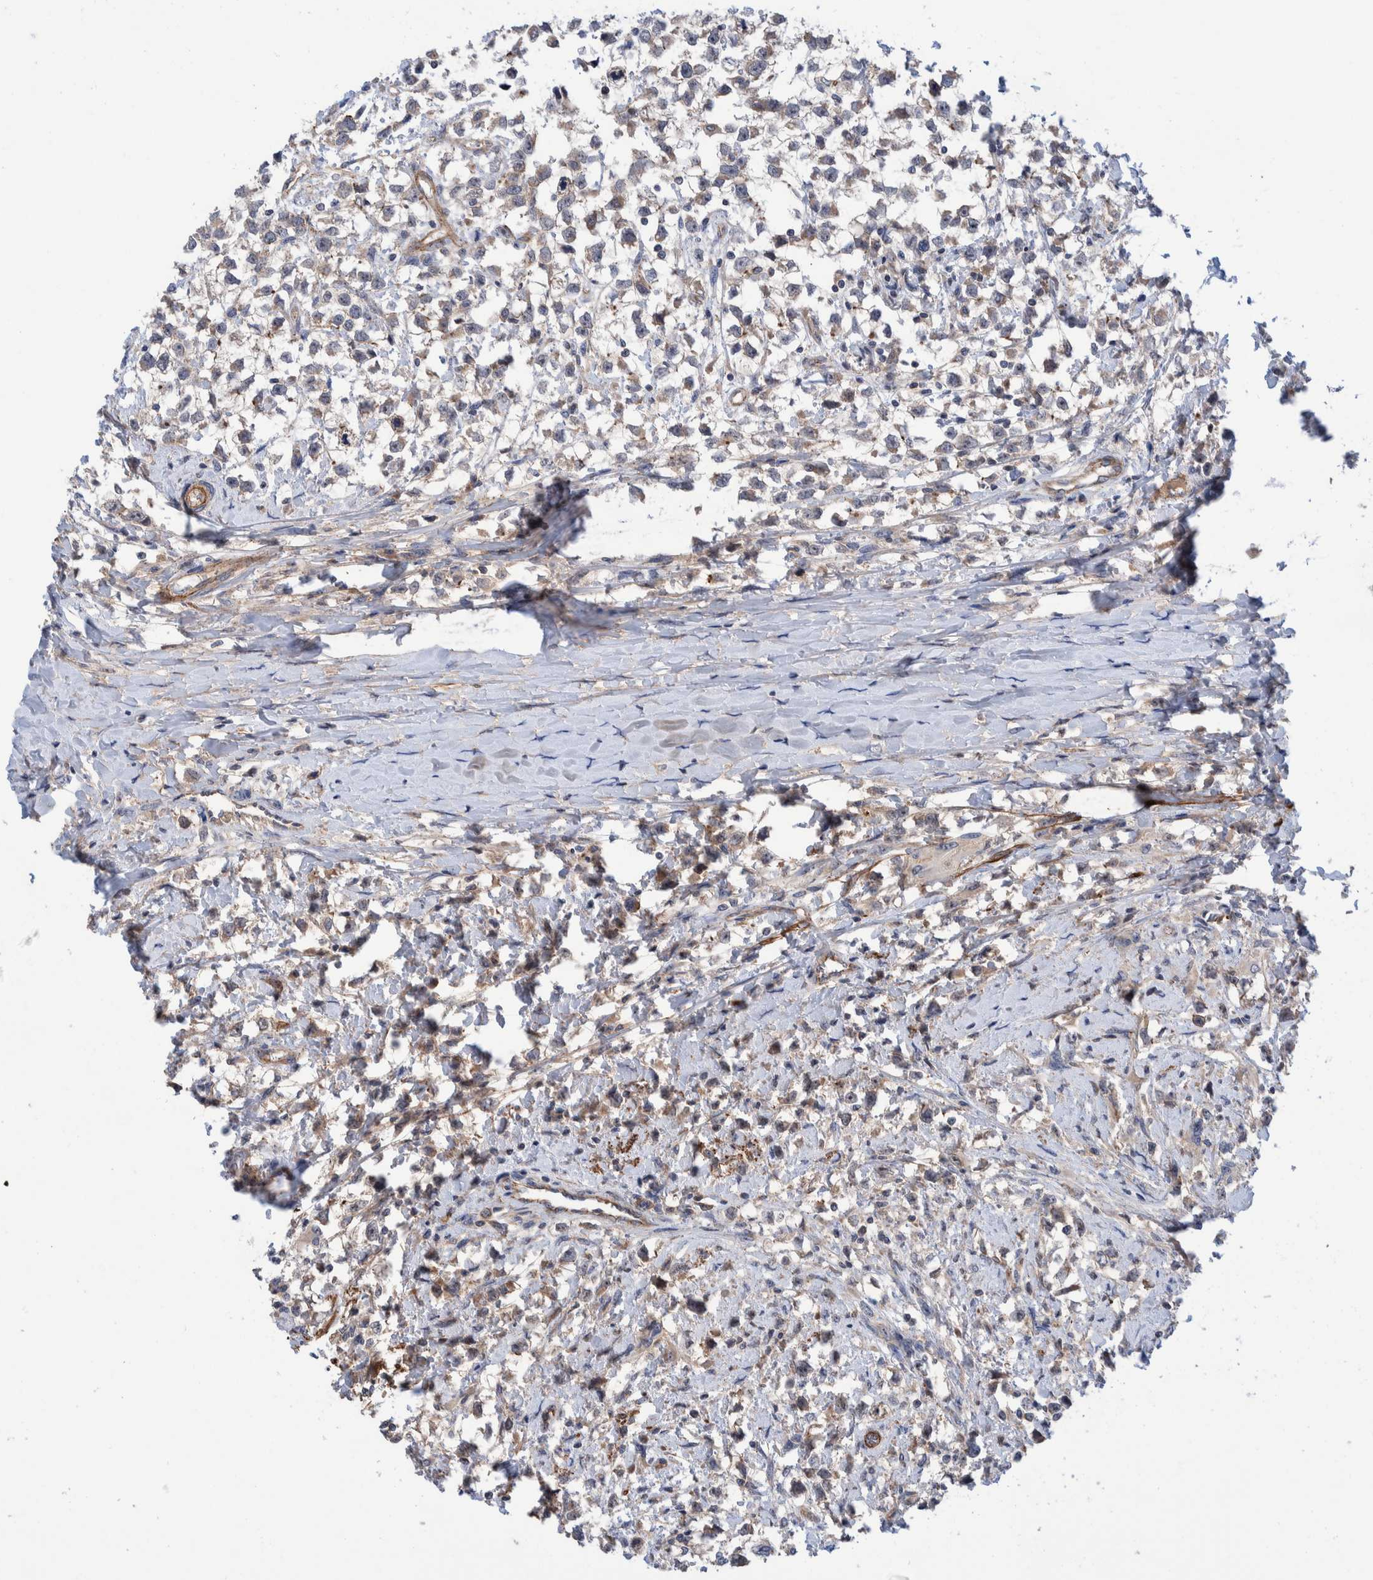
{"staining": {"intensity": "weak", "quantity": "<25%", "location": "cytoplasmic/membranous"}, "tissue": "testis cancer", "cell_type": "Tumor cells", "image_type": "cancer", "snomed": [{"axis": "morphology", "description": "Seminoma, NOS"}, {"axis": "morphology", "description": "Carcinoma, Embryonal, NOS"}, {"axis": "topography", "description": "Testis"}], "caption": "The image demonstrates no significant expression in tumor cells of embryonal carcinoma (testis). (Brightfield microscopy of DAB immunohistochemistry at high magnification).", "gene": "SLC25A10", "patient": {"sex": "male", "age": 51}}